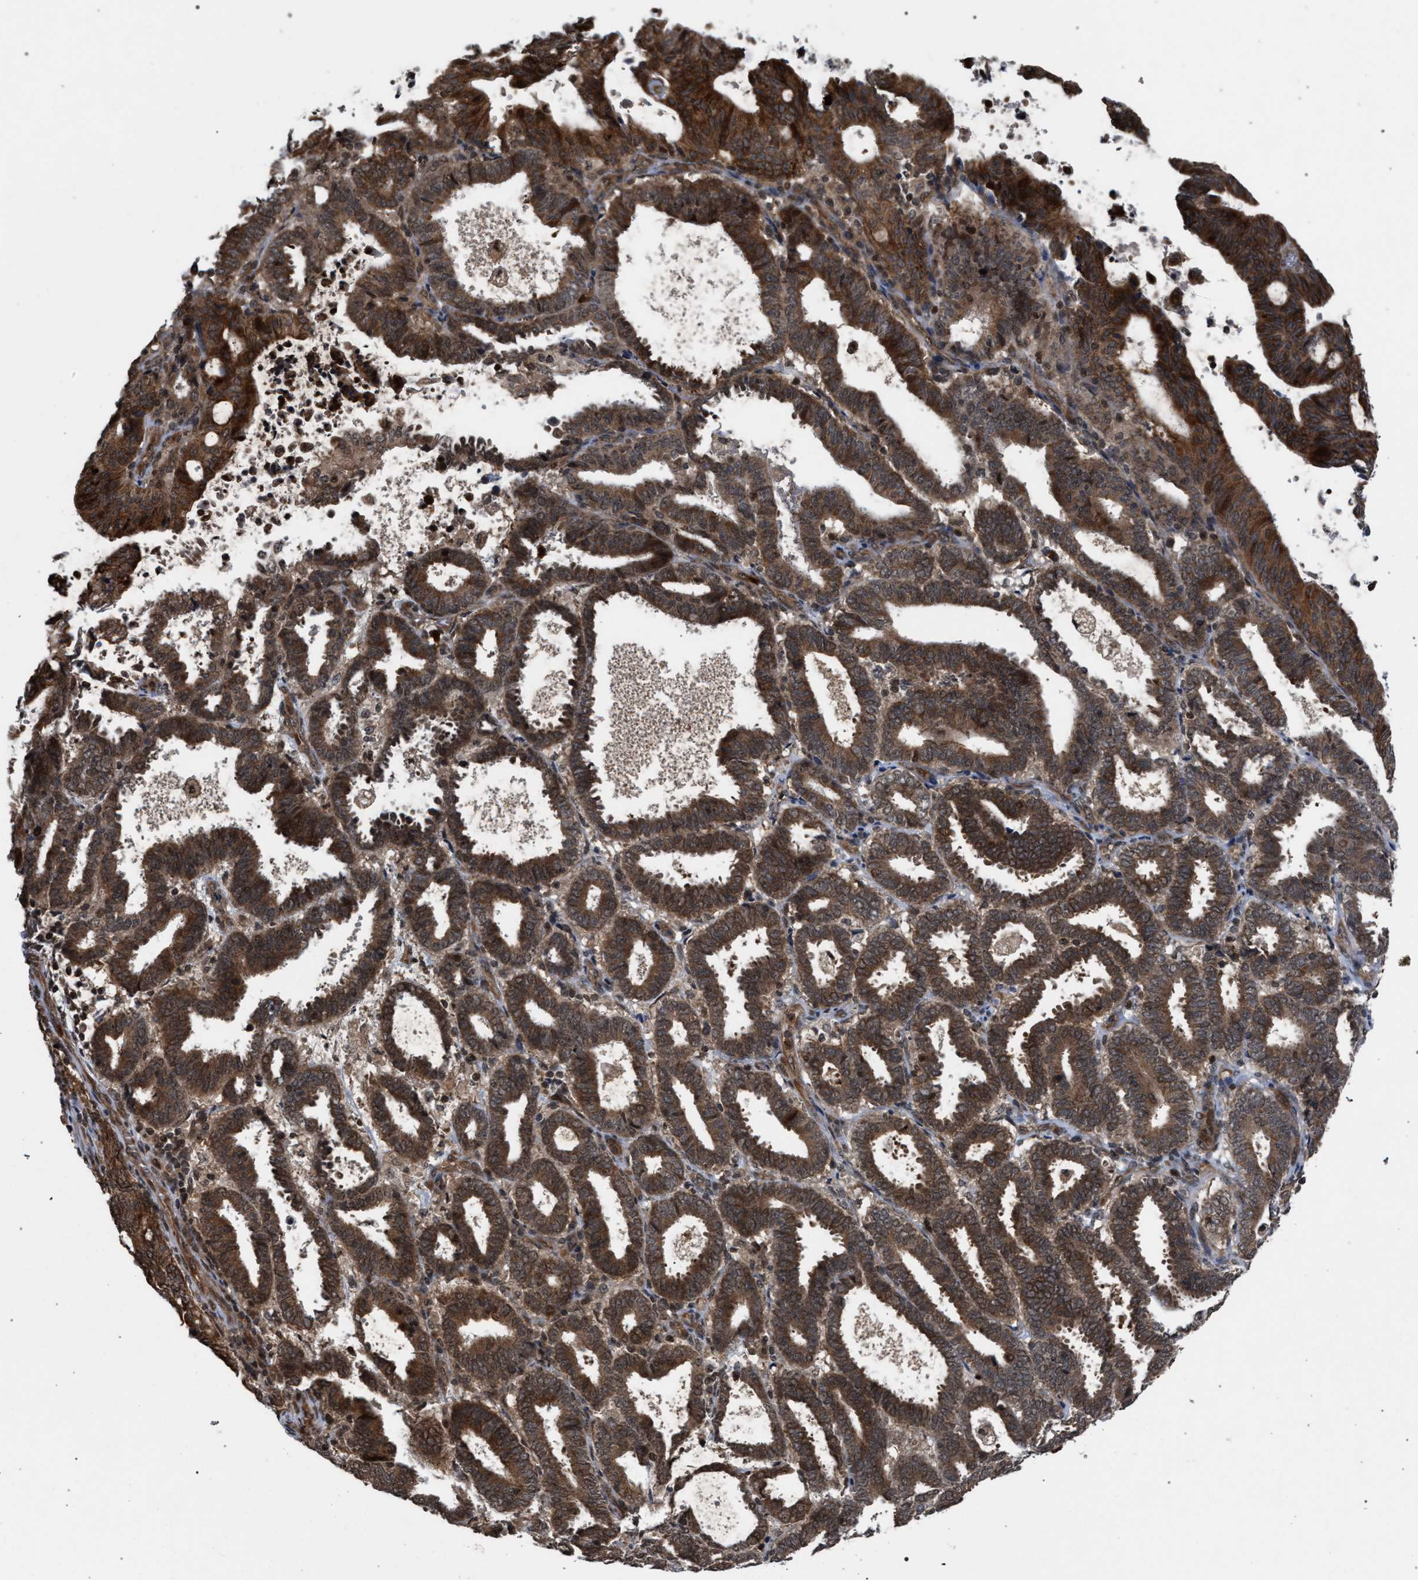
{"staining": {"intensity": "strong", "quantity": ">75%", "location": "cytoplasmic/membranous"}, "tissue": "endometrial cancer", "cell_type": "Tumor cells", "image_type": "cancer", "snomed": [{"axis": "morphology", "description": "Adenocarcinoma, NOS"}, {"axis": "topography", "description": "Uterus"}], "caption": "This photomicrograph shows IHC staining of human endometrial cancer (adenocarcinoma), with high strong cytoplasmic/membranous expression in approximately >75% of tumor cells.", "gene": "IRAK4", "patient": {"sex": "female", "age": 83}}